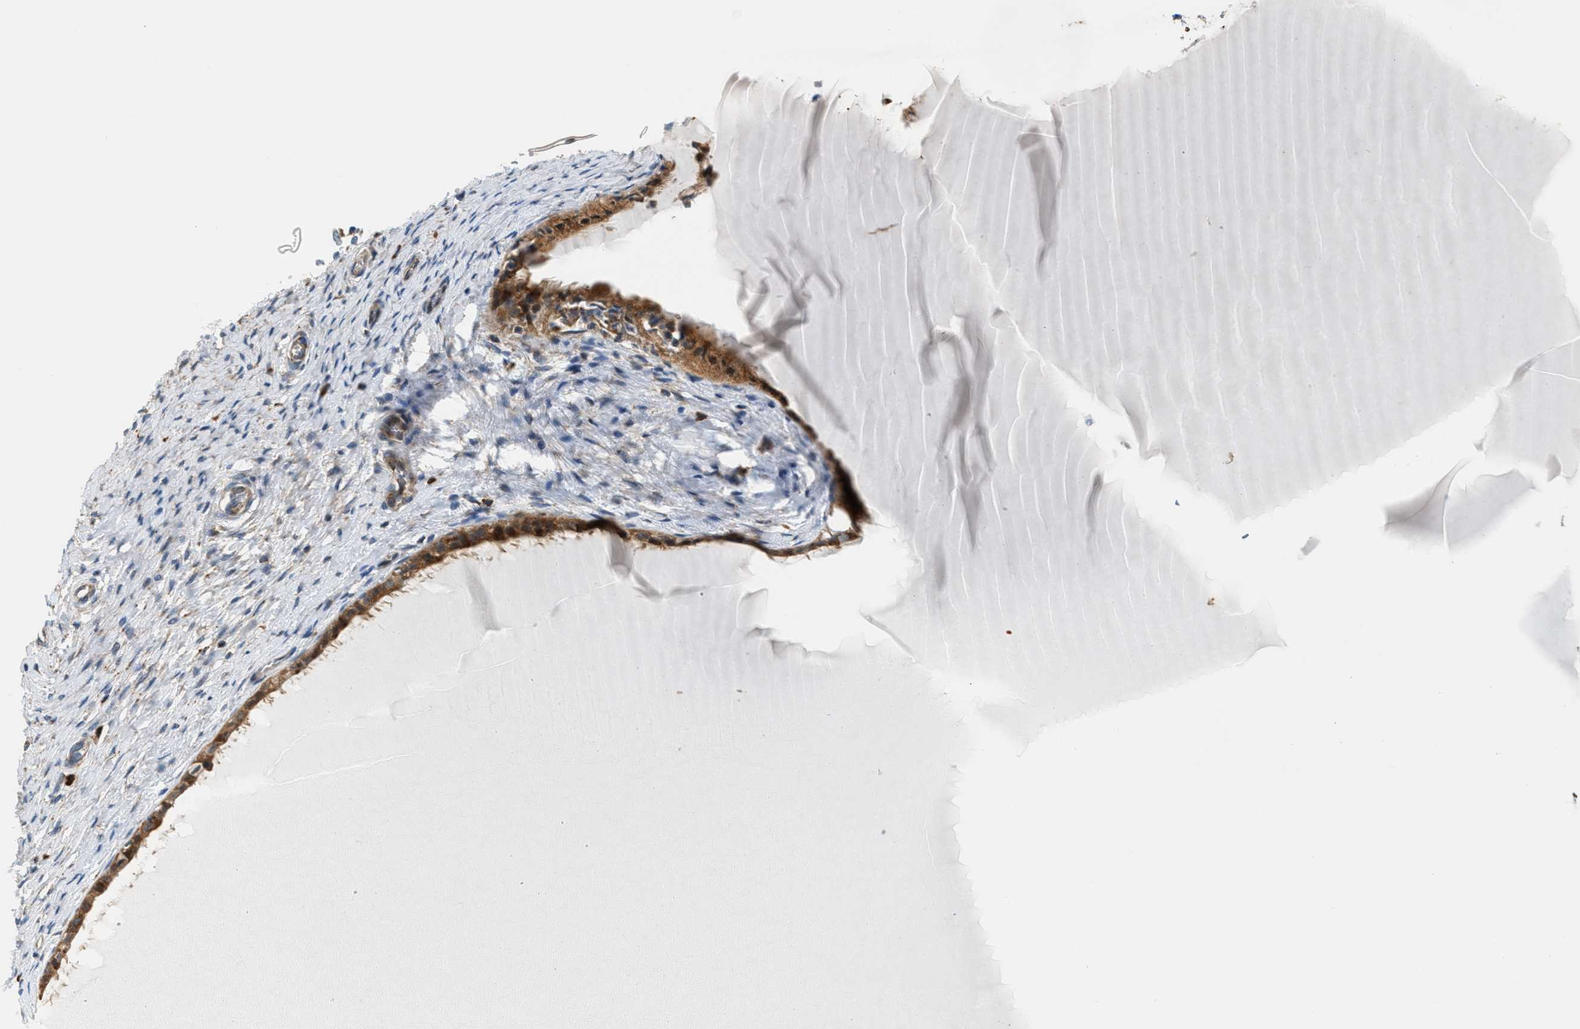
{"staining": {"intensity": "moderate", "quantity": ">75%", "location": "cytoplasmic/membranous"}, "tissue": "cervix", "cell_type": "Glandular cells", "image_type": "normal", "snomed": [{"axis": "morphology", "description": "Normal tissue, NOS"}, {"axis": "topography", "description": "Cervix"}], "caption": "A micrograph showing moderate cytoplasmic/membranous staining in about >75% of glandular cells in unremarkable cervix, as visualized by brown immunohistochemical staining.", "gene": "PDCL", "patient": {"sex": "female", "age": 55}}